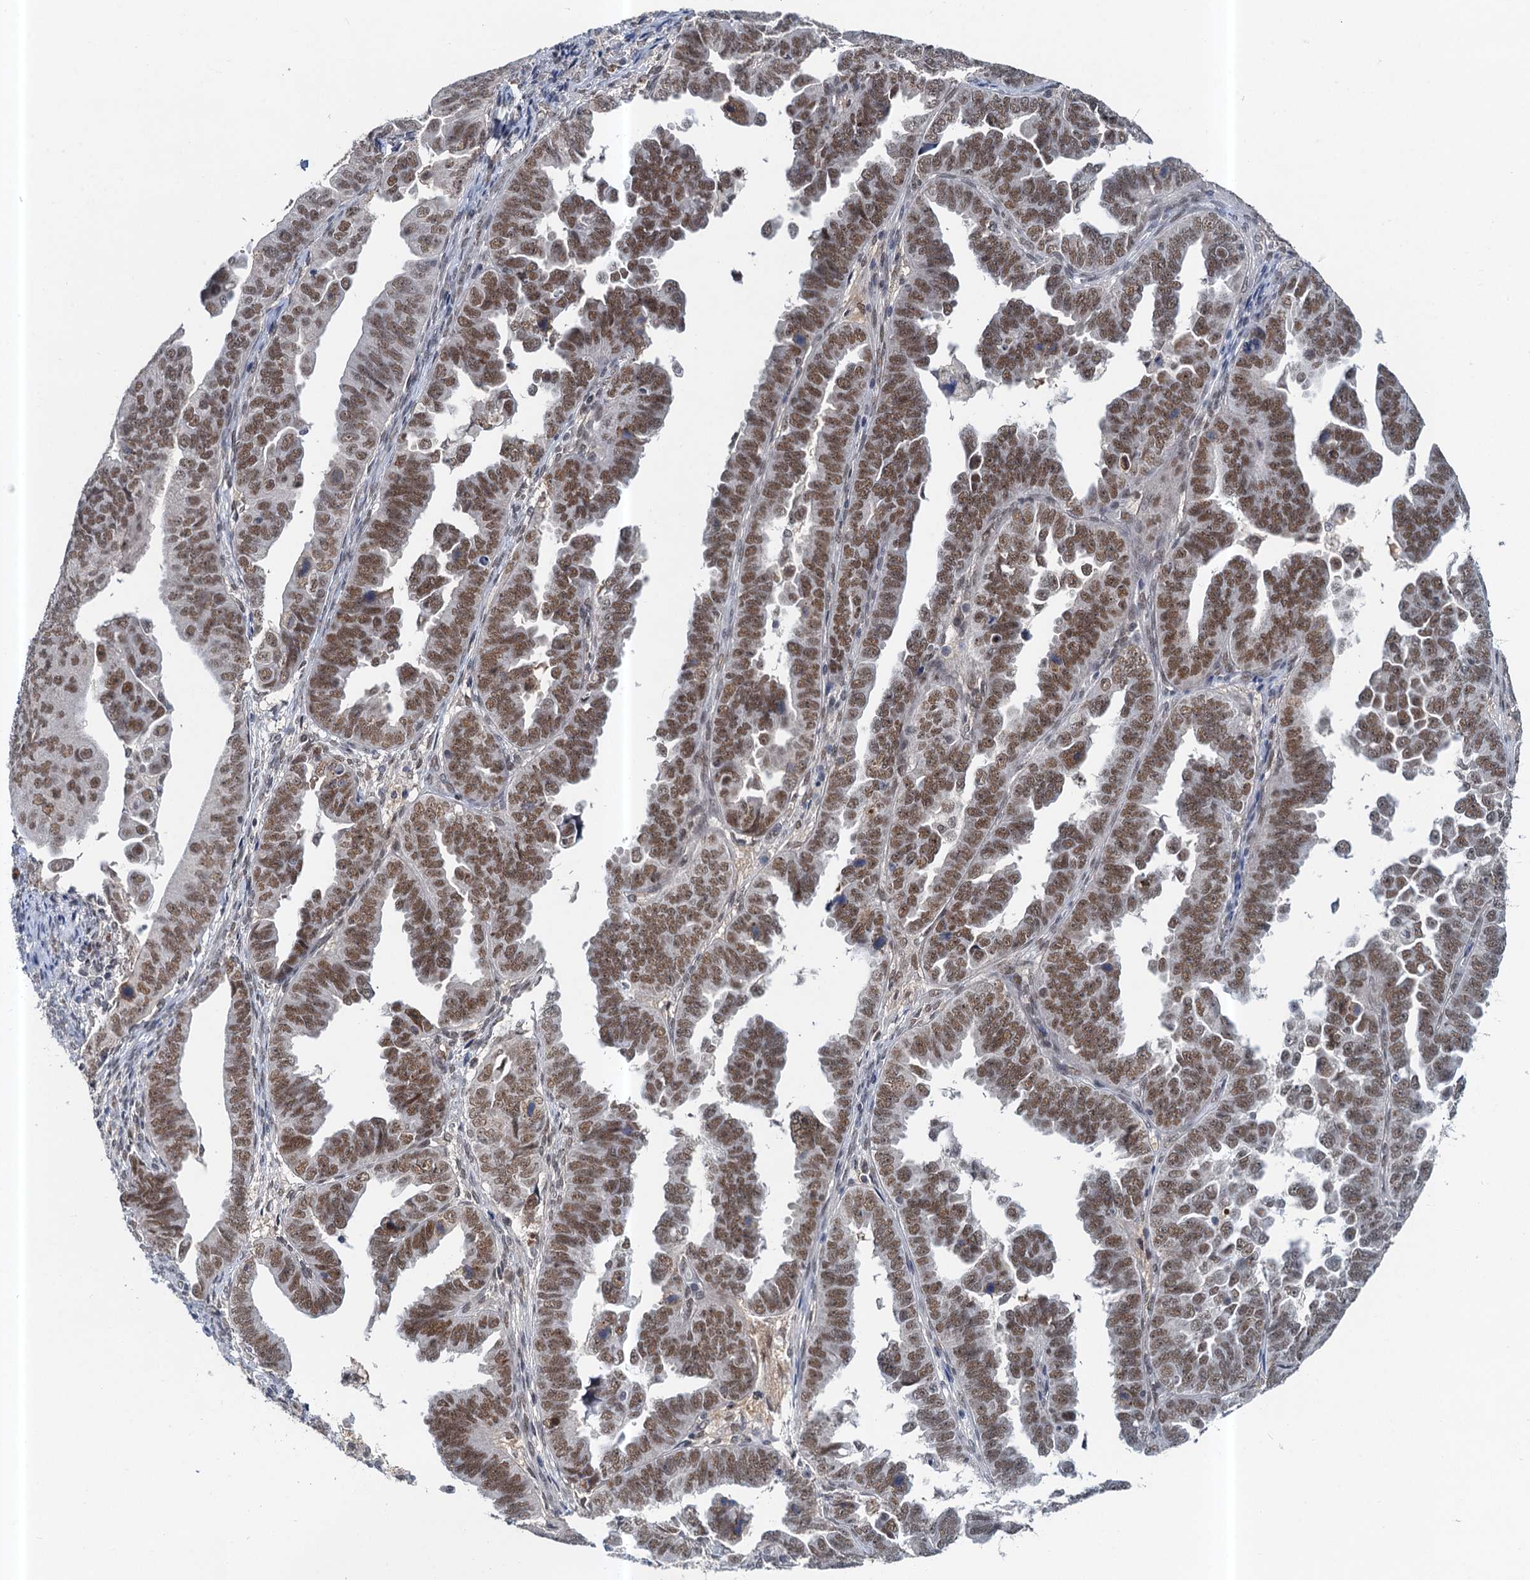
{"staining": {"intensity": "moderate", "quantity": ">75%", "location": "nuclear"}, "tissue": "endometrial cancer", "cell_type": "Tumor cells", "image_type": "cancer", "snomed": [{"axis": "morphology", "description": "Adenocarcinoma, NOS"}, {"axis": "topography", "description": "Endometrium"}], "caption": "The immunohistochemical stain shows moderate nuclear staining in tumor cells of adenocarcinoma (endometrial) tissue. (DAB IHC, brown staining for protein, blue staining for nuclei).", "gene": "CSTF3", "patient": {"sex": "female", "age": 75}}